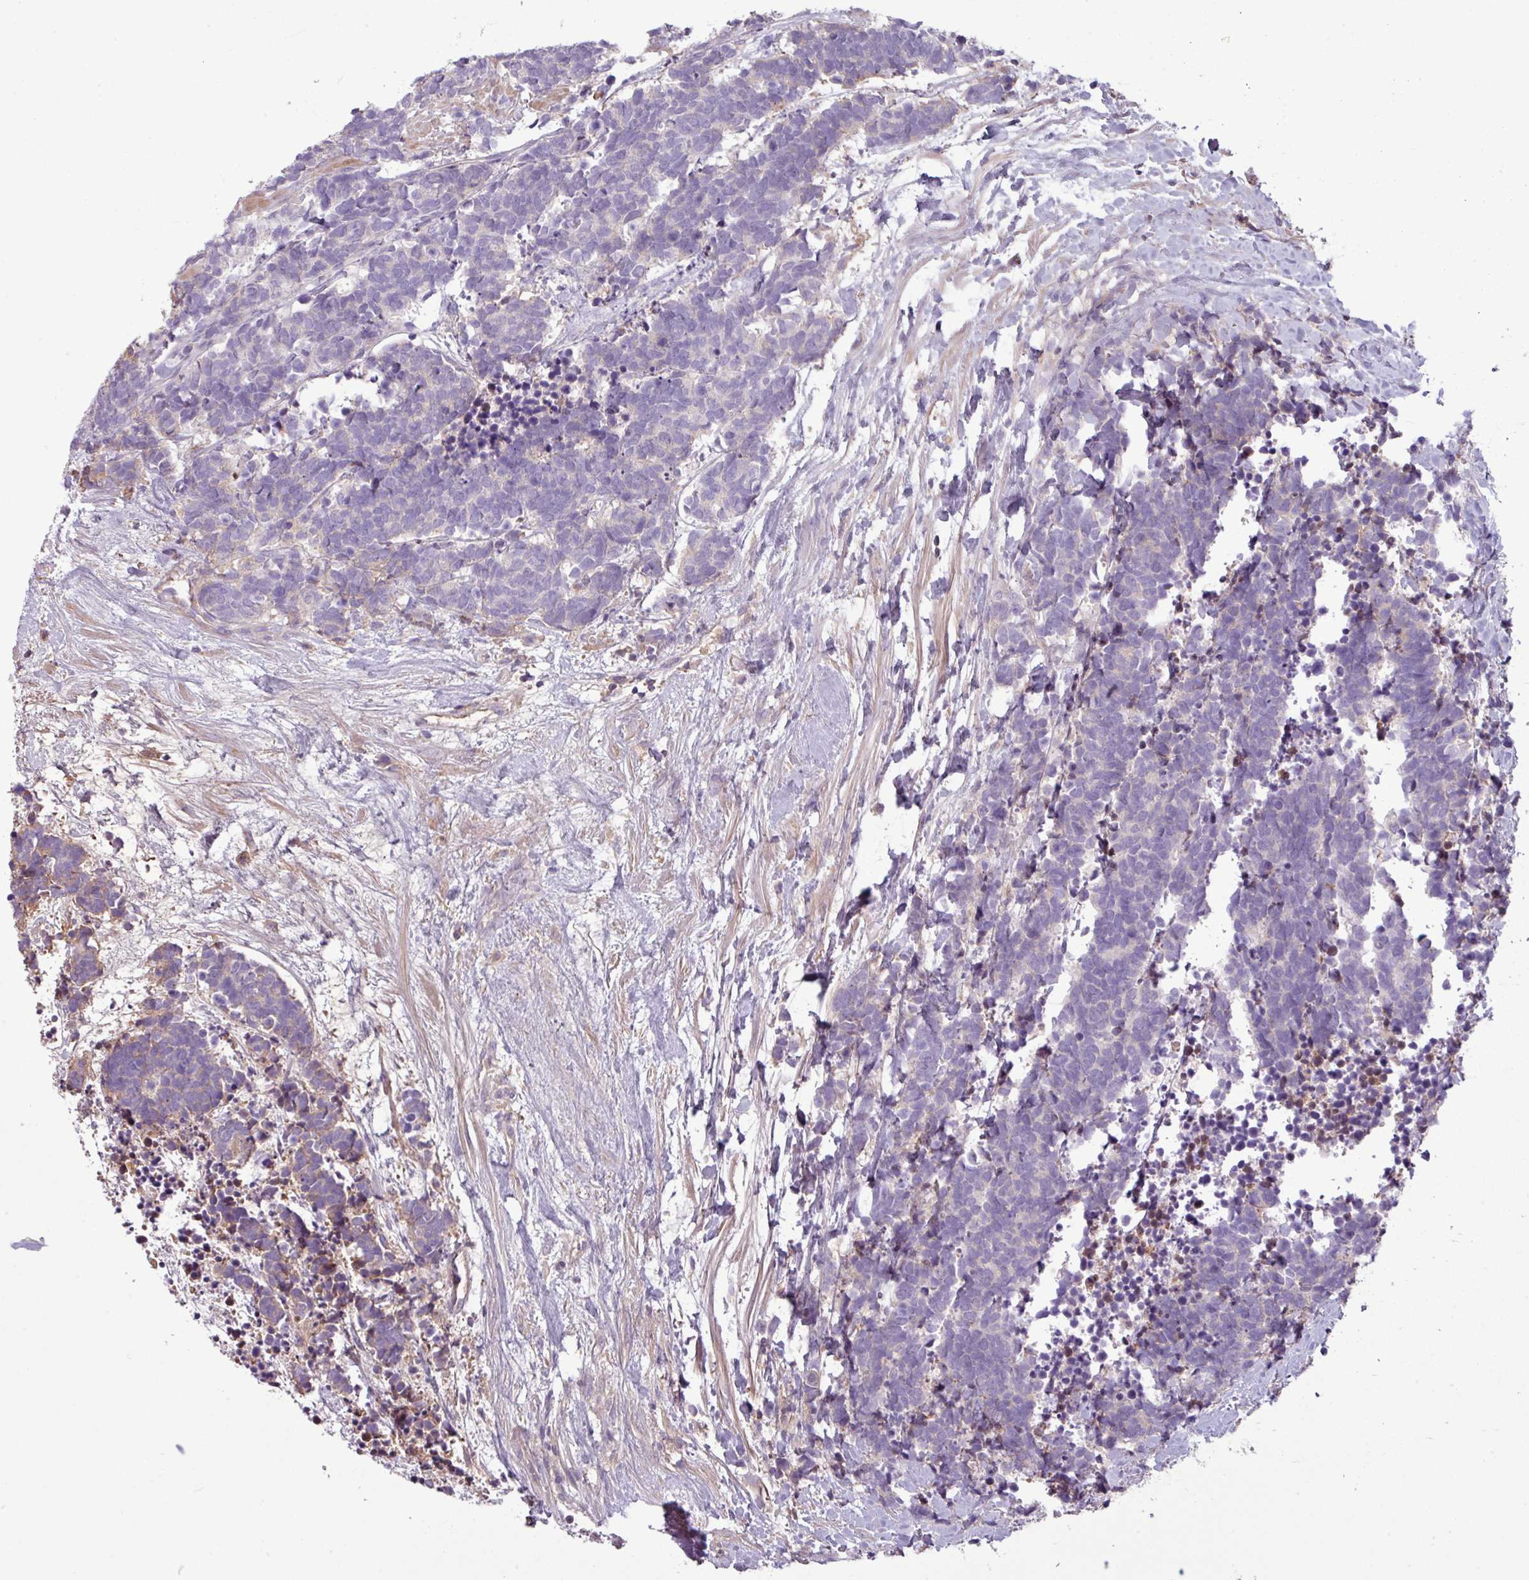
{"staining": {"intensity": "weak", "quantity": "<25%", "location": "cytoplasmic/membranous"}, "tissue": "carcinoid", "cell_type": "Tumor cells", "image_type": "cancer", "snomed": [{"axis": "morphology", "description": "Carcinoma, NOS"}, {"axis": "morphology", "description": "Carcinoid, malignant, NOS"}, {"axis": "topography", "description": "Prostate"}], "caption": "Tumor cells are negative for protein expression in human carcinoid.", "gene": "C4B", "patient": {"sex": "male", "age": 57}}